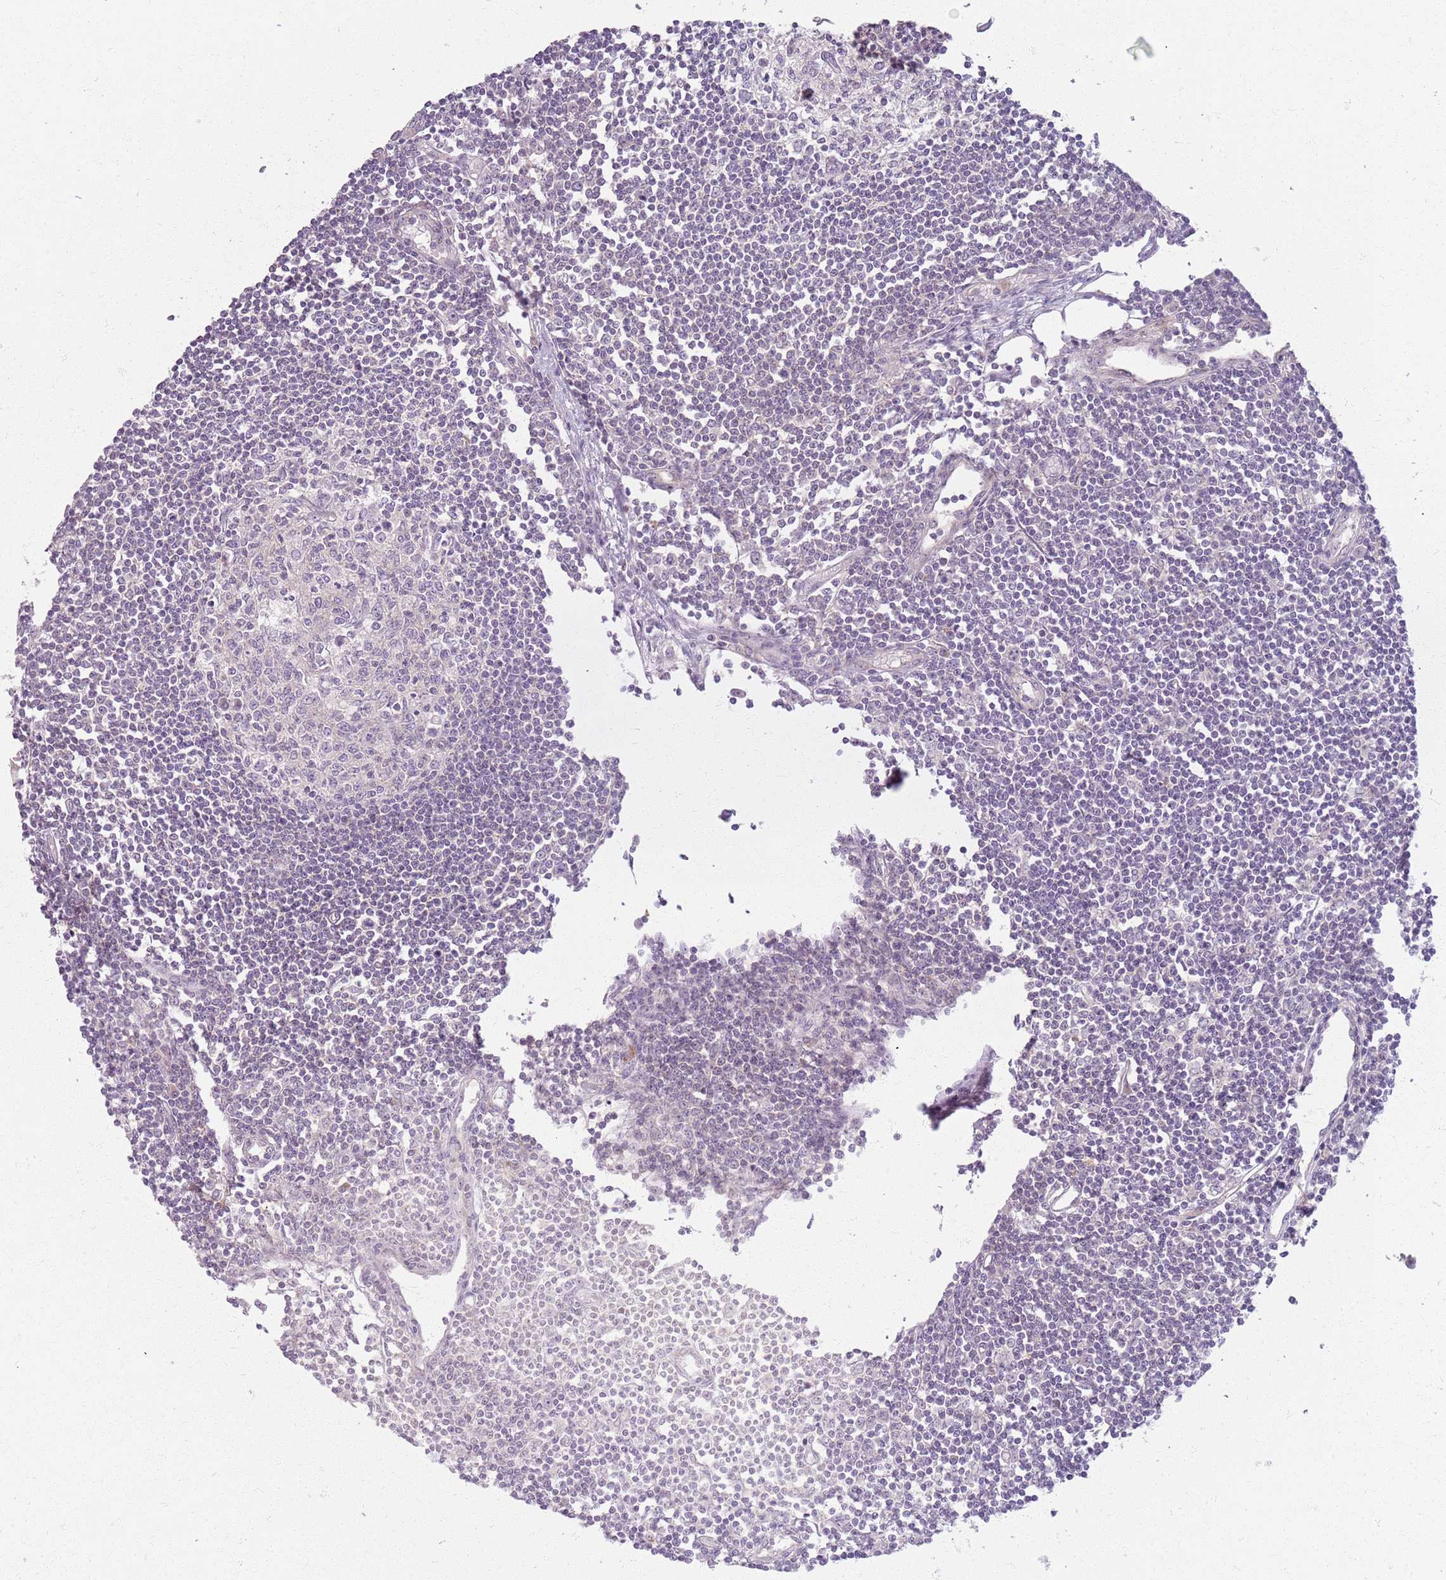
{"staining": {"intensity": "weak", "quantity": "<25%", "location": "cytoplasmic/membranous"}, "tissue": "lymph node", "cell_type": "Non-germinal center cells", "image_type": "normal", "snomed": [{"axis": "morphology", "description": "Normal tissue, NOS"}, {"axis": "topography", "description": "Lymph node"}], "caption": "A high-resolution photomicrograph shows immunohistochemistry (IHC) staining of unremarkable lymph node, which exhibits no significant positivity in non-germinal center cells.", "gene": "ZDHHC2", "patient": {"sex": "female", "age": 11}}